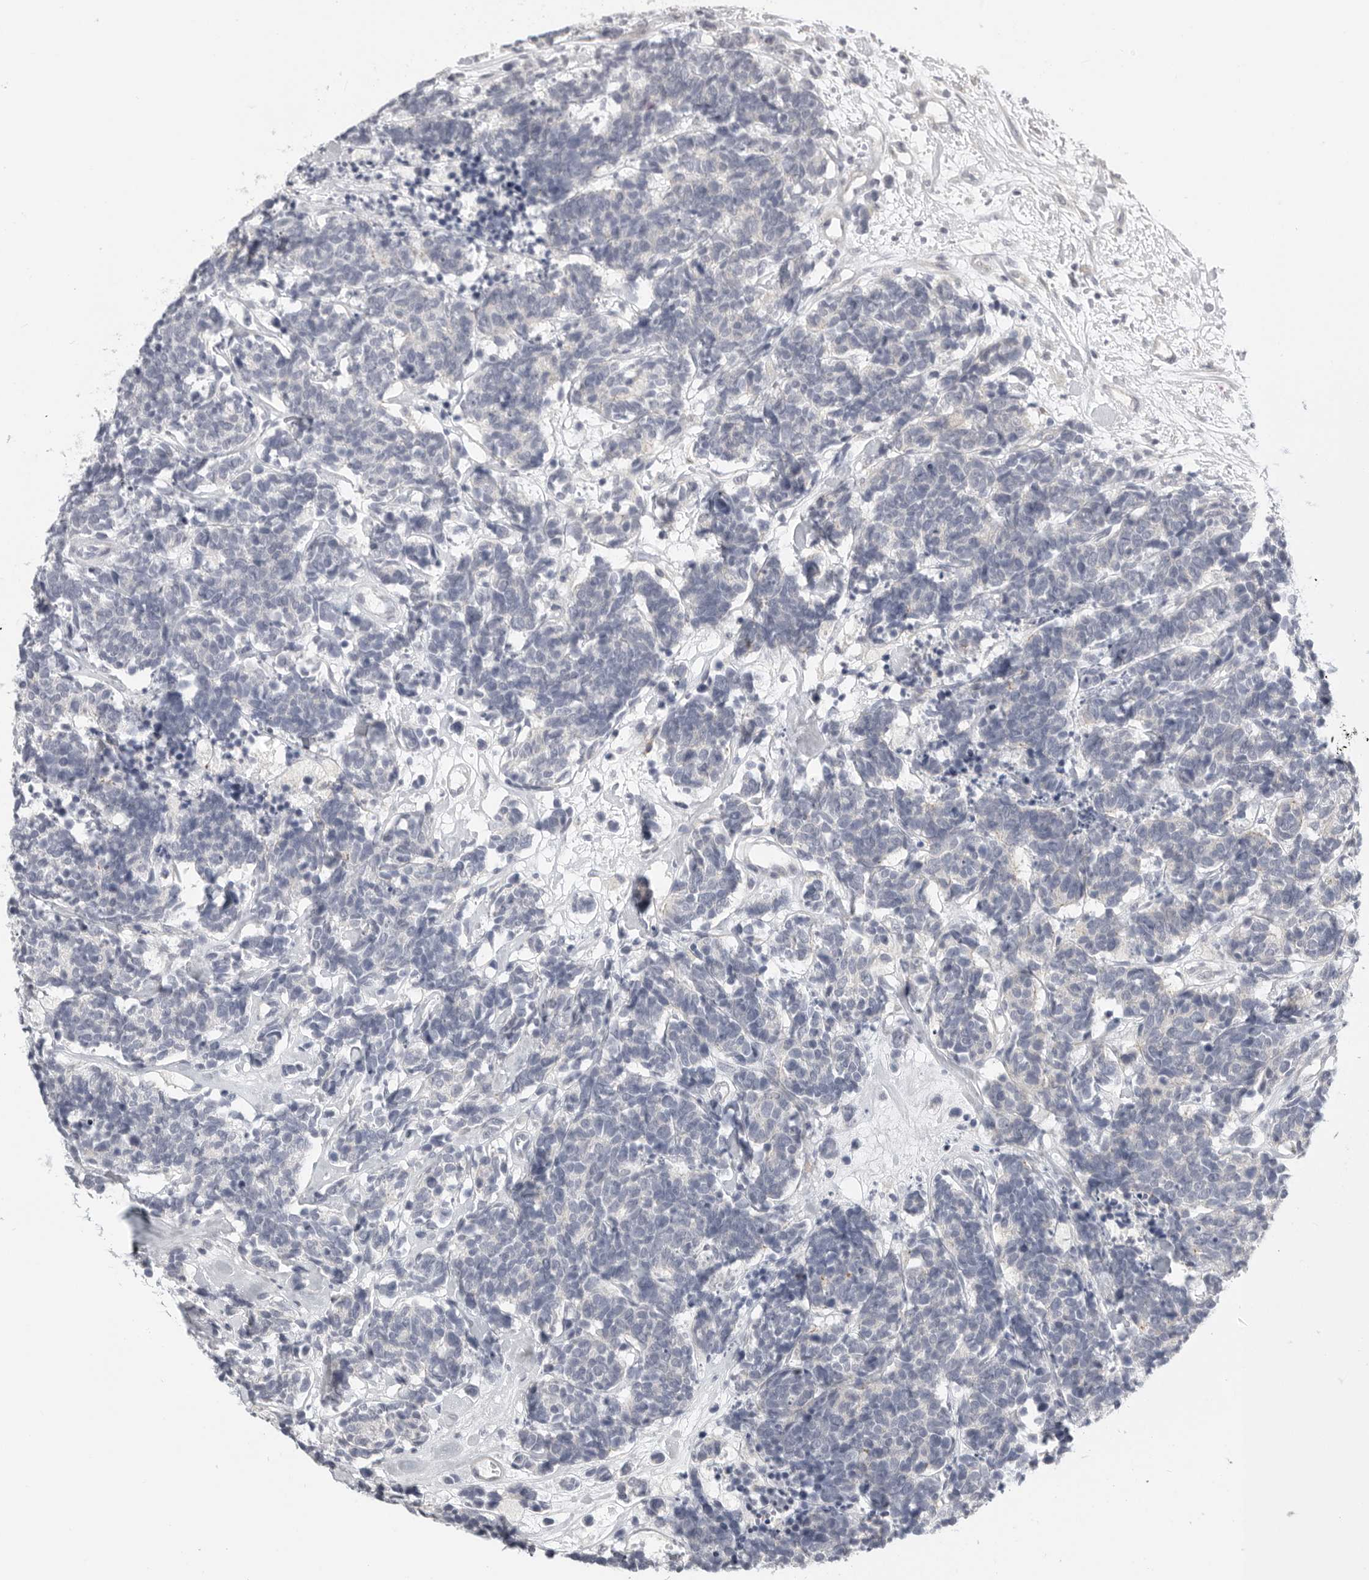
{"staining": {"intensity": "negative", "quantity": "none", "location": "none"}, "tissue": "carcinoid", "cell_type": "Tumor cells", "image_type": "cancer", "snomed": [{"axis": "morphology", "description": "Carcinoma, NOS"}, {"axis": "morphology", "description": "Carcinoid, malignant, NOS"}, {"axis": "topography", "description": "Urinary bladder"}], "caption": "IHC histopathology image of neoplastic tissue: human carcinoma stained with DAB (3,3'-diaminobenzidine) shows no significant protein staining in tumor cells.", "gene": "STAB2", "patient": {"sex": "male", "age": 57}}